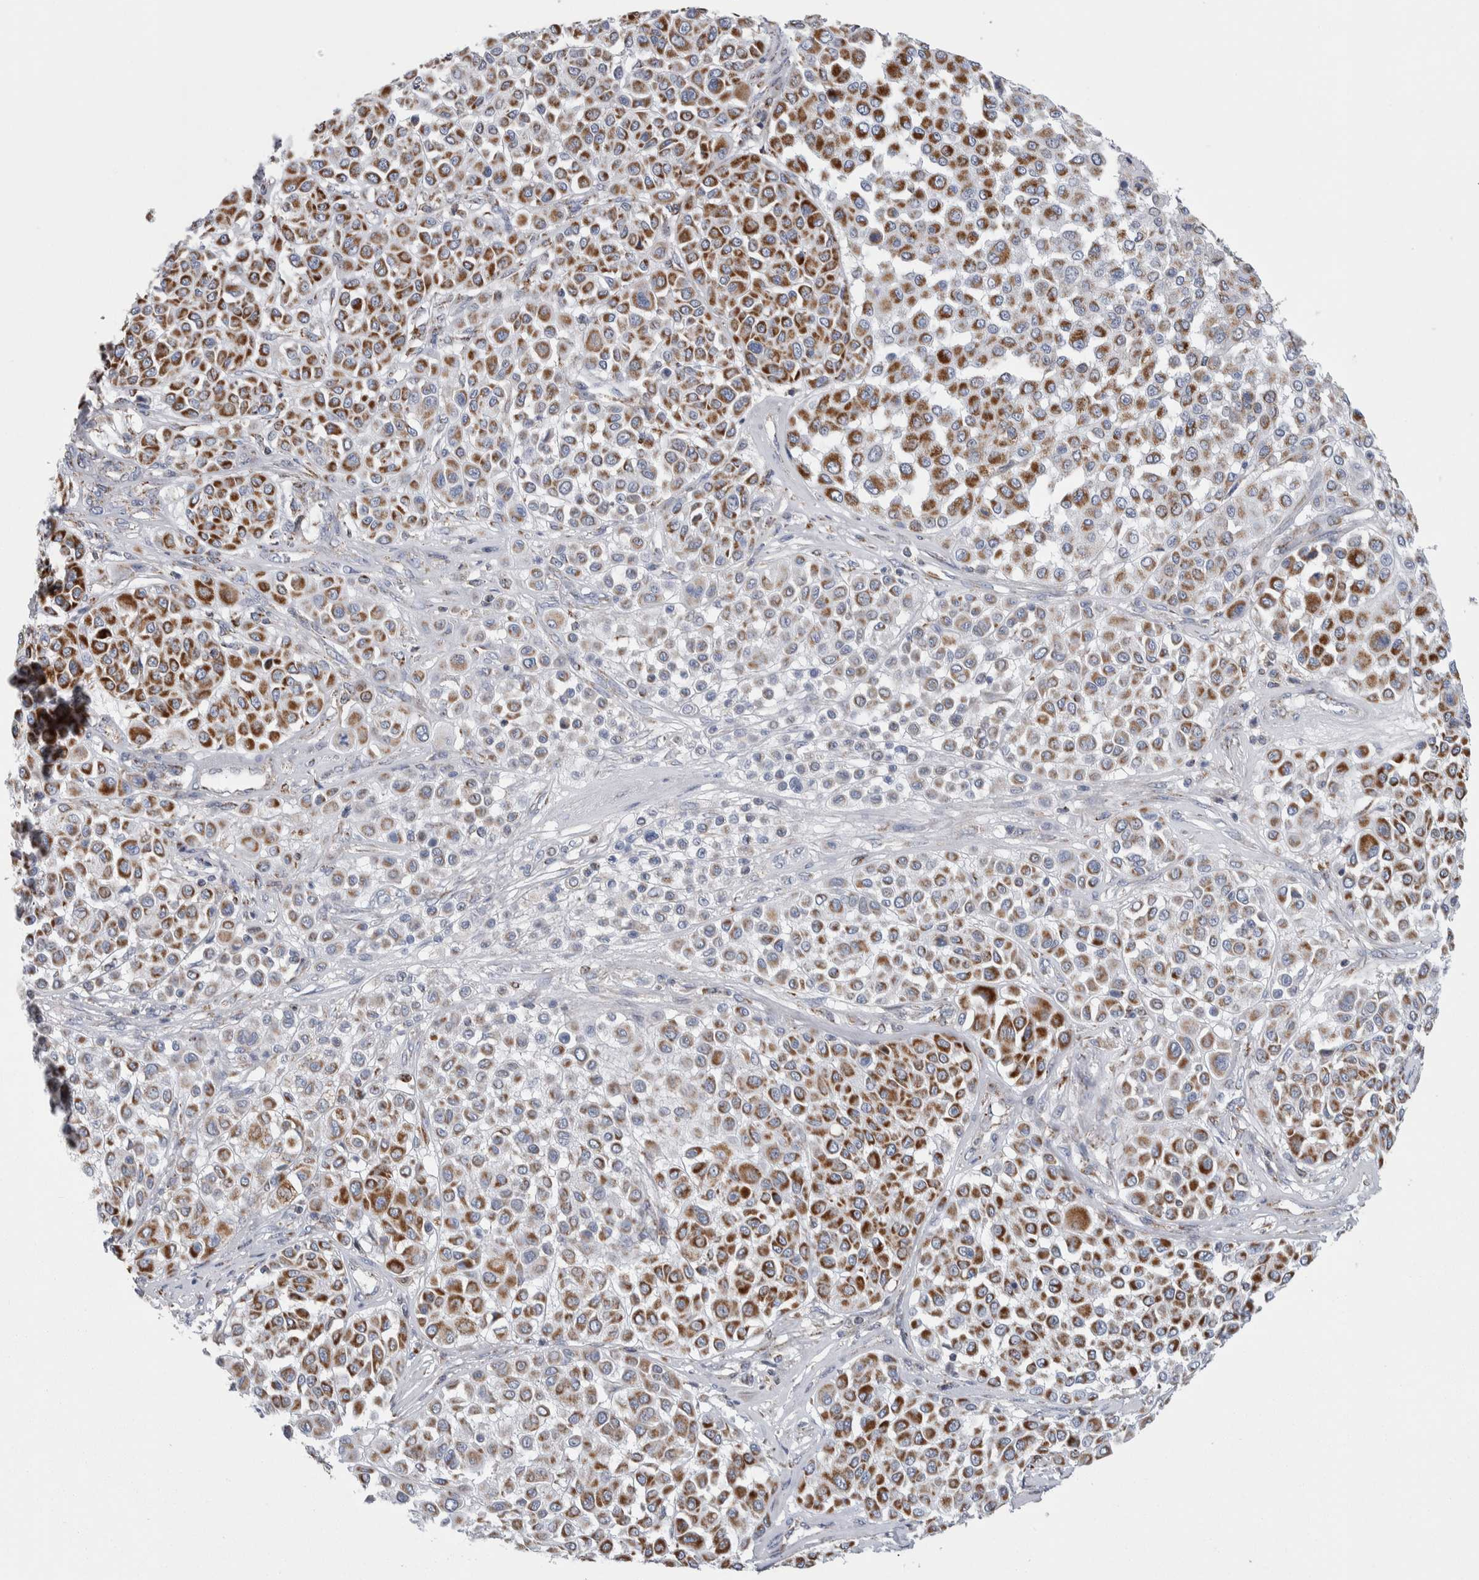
{"staining": {"intensity": "strong", "quantity": "25%-75%", "location": "cytoplasmic/membranous"}, "tissue": "melanoma", "cell_type": "Tumor cells", "image_type": "cancer", "snomed": [{"axis": "morphology", "description": "Malignant melanoma, Metastatic site"}, {"axis": "topography", "description": "Soft tissue"}], "caption": "Strong cytoplasmic/membranous protein positivity is appreciated in approximately 25%-75% of tumor cells in melanoma. (brown staining indicates protein expression, while blue staining denotes nuclei).", "gene": "ETFA", "patient": {"sex": "male", "age": 41}}